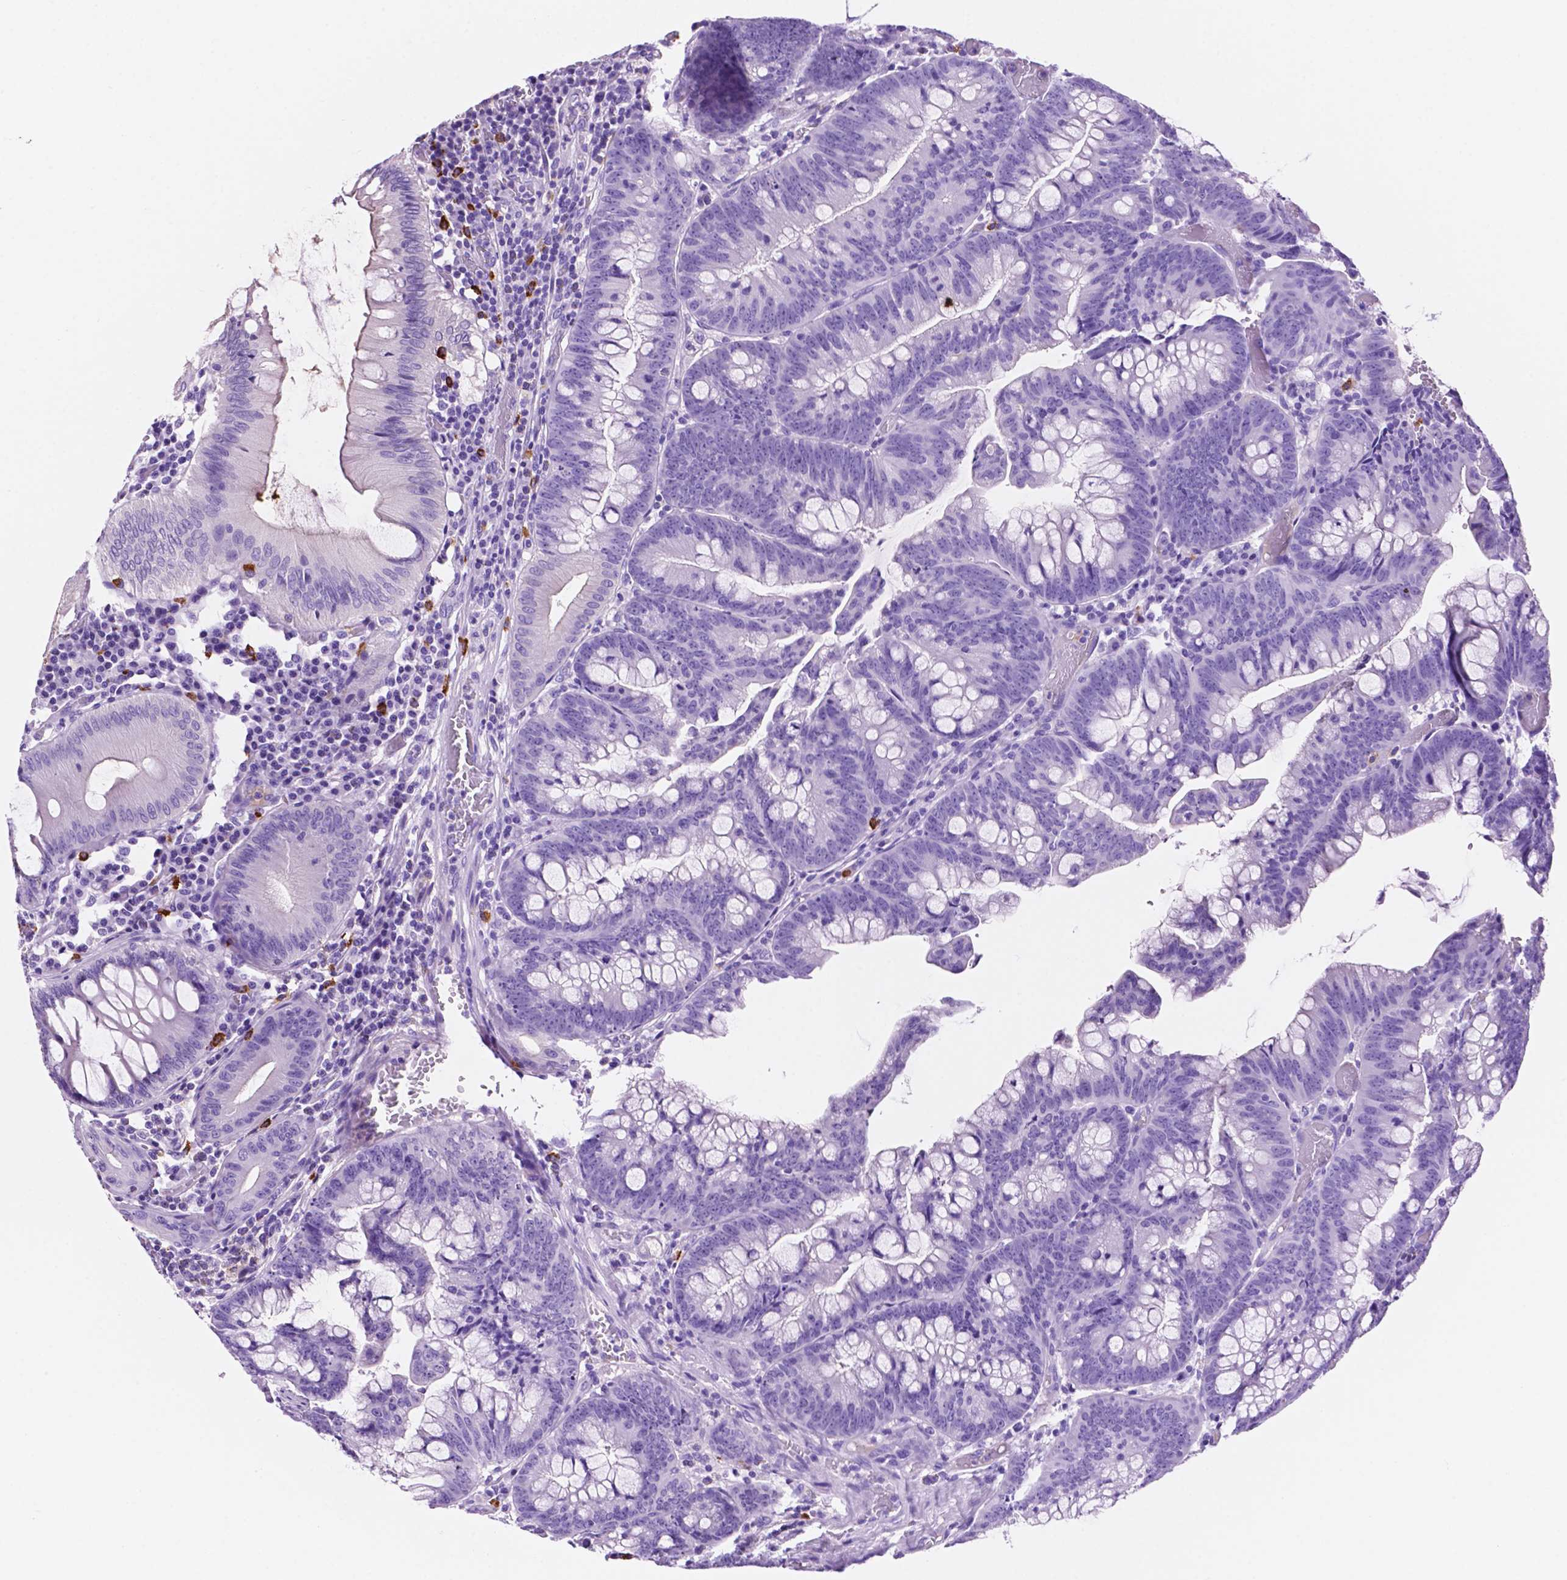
{"staining": {"intensity": "negative", "quantity": "none", "location": "none"}, "tissue": "colorectal cancer", "cell_type": "Tumor cells", "image_type": "cancer", "snomed": [{"axis": "morphology", "description": "Adenocarcinoma, NOS"}, {"axis": "topography", "description": "Colon"}], "caption": "There is no significant expression in tumor cells of colorectal adenocarcinoma. (Immunohistochemistry (ihc), brightfield microscopy, high magnification).", "gene": "FOXB2", "patient": {"sex": "male", "age": 62}}